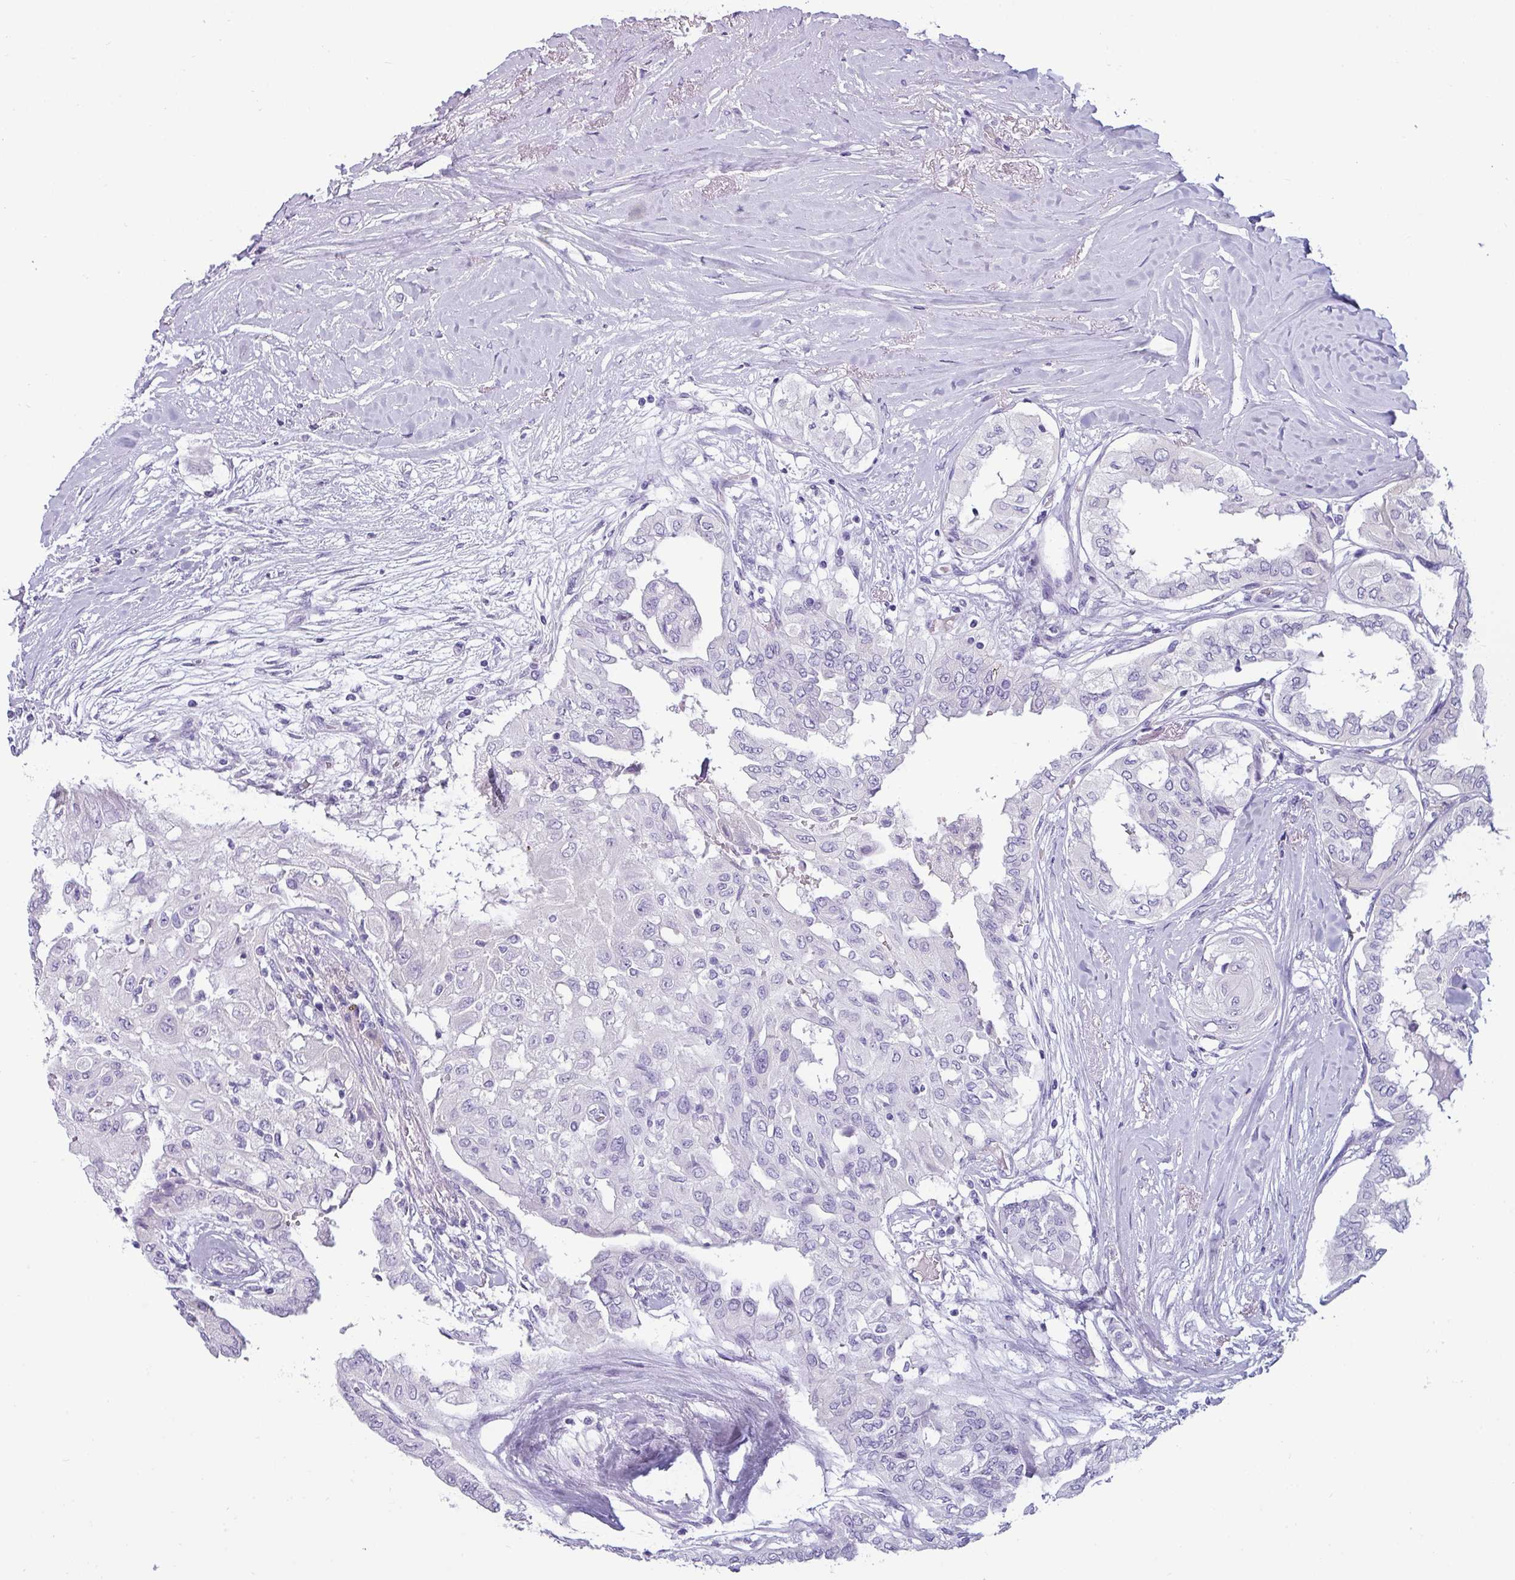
{"staining": {"intensity": "negative", "quantity": "none", "location": "none"}, "tissue": "thyroid cancer", "cell_type": "Tumor cells", "image_type": "cancer", "snomed": [{"axis": "morphology", "description": "Papillary adenocarcinoma, NOS"}, {"axis": "topography", "description": "Thyroid gland"}], "caption": "Tumor cells are negative for brown protein staining in thyroid cancer (papillary adenocarcinoma).", "gene": "VCY1B", "patient": {"sex": "female", "age": 59}}